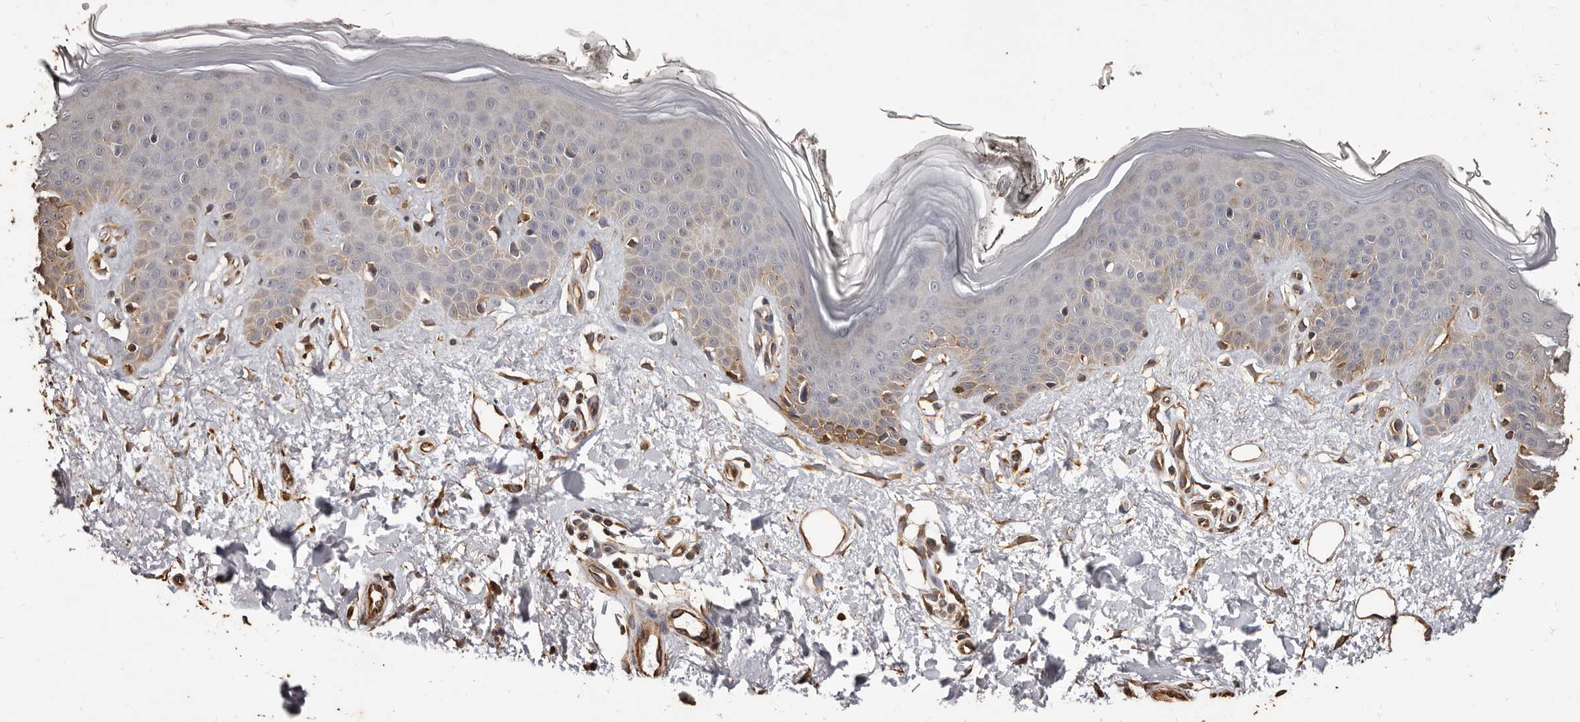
{"staining": {"intensity": "moderate", "quantity": ">75%", "location": "cytoplasmic/membranous"}, "tissue": "skin", "cell_type": "Fibroblasts", "image_type": "normal", "snomed": [{"axis": "morphology", "description": "Normal tissue, NOS"}, {"axis": "topography", "description": "Skin"}], "caption": "Skin stained for a protein demonstrates moderate cytoplasmic/membranous positivity in fibroblasts.", "gene": "ALPK1", "patient": {"sex": "female", "age": 64}}